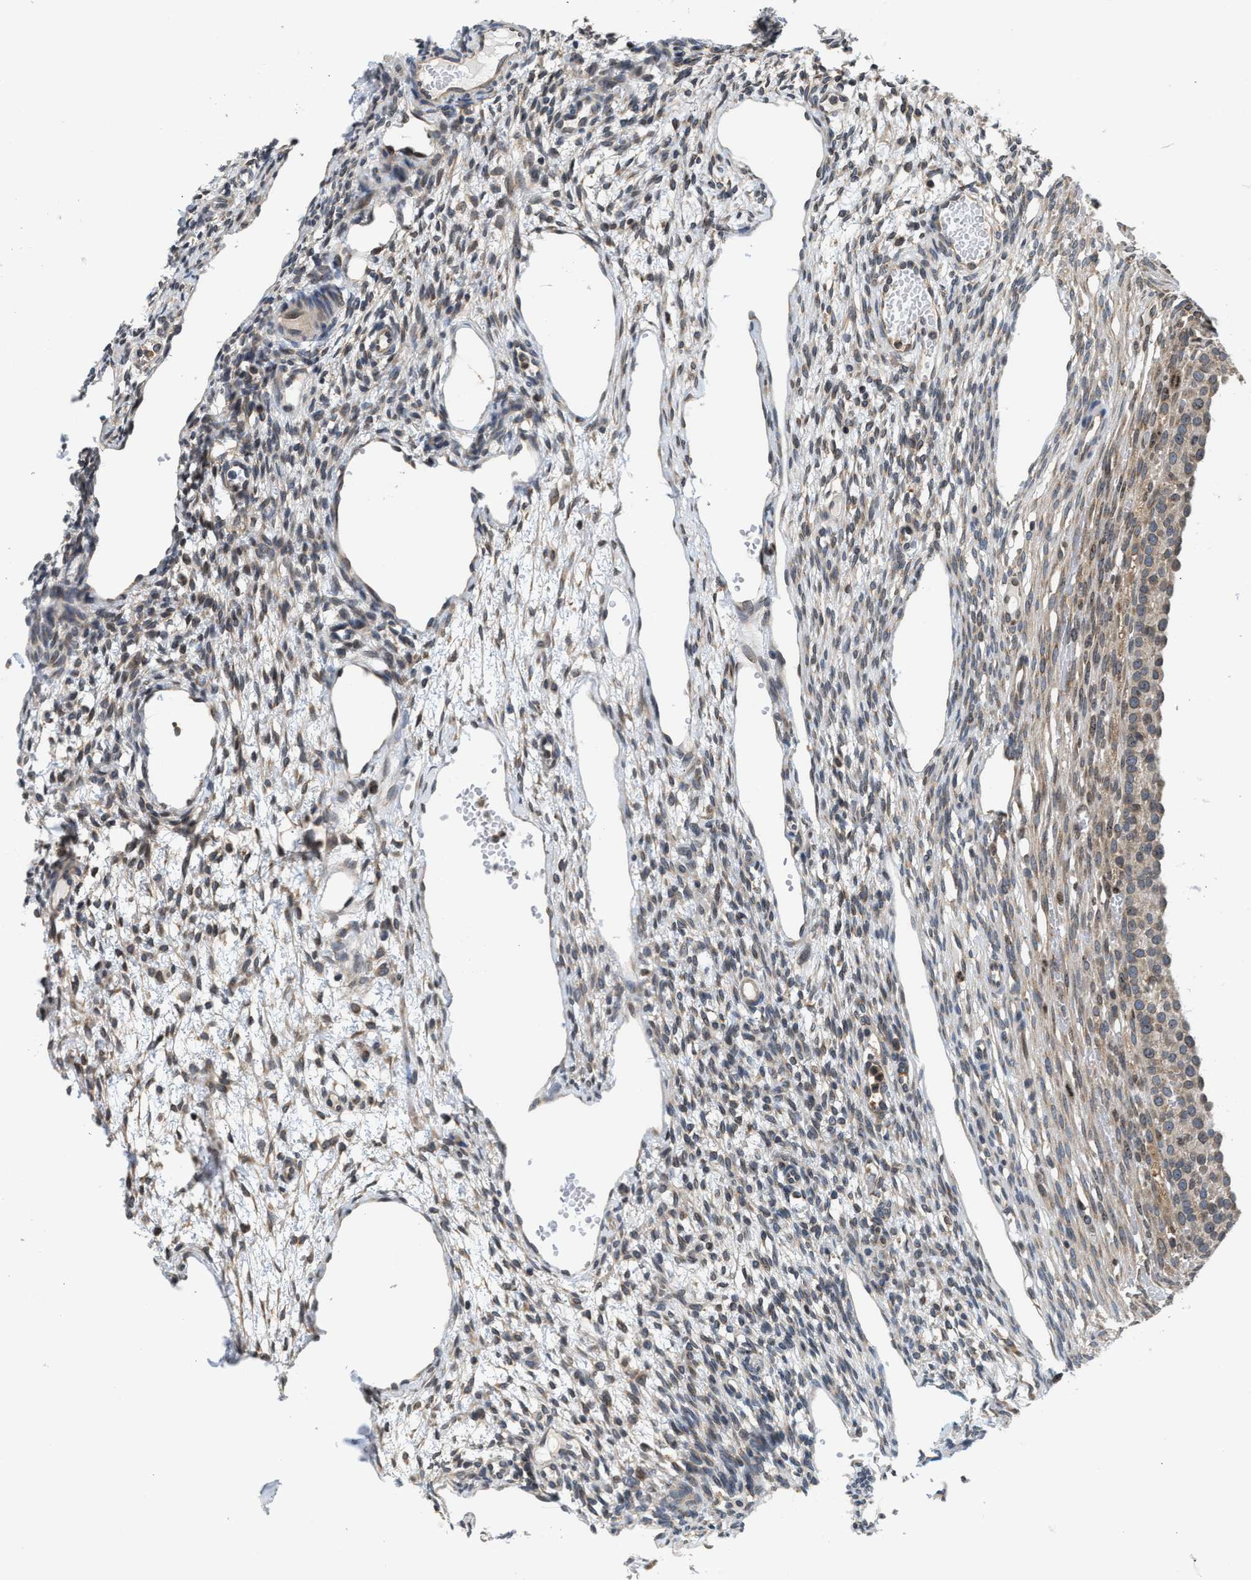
{"staining": {"intensity": "weak", "quantity": "25%-75%", "location": "cytoplasmic/membranous"}, "tissue": "ovary", "cell_type": "Ovarian stroma cells", "image_type": "normal", "snomed": [{"axis": "morphology", "description": "Normal tissue, NOS"}, {"axis": "topography", "description": "Ovary"}], "caption": "This histopathology image demonstrates unremarkable ovary stained with immunohistochemistry to label a protein in brown. The cytoplasmic/membranous of ovarian stroma cells show weak positivity for the protein. Nuclei are counter-stained blue.", "gene": "RAB29", "patient": {"sex": "female", "age": 33}}